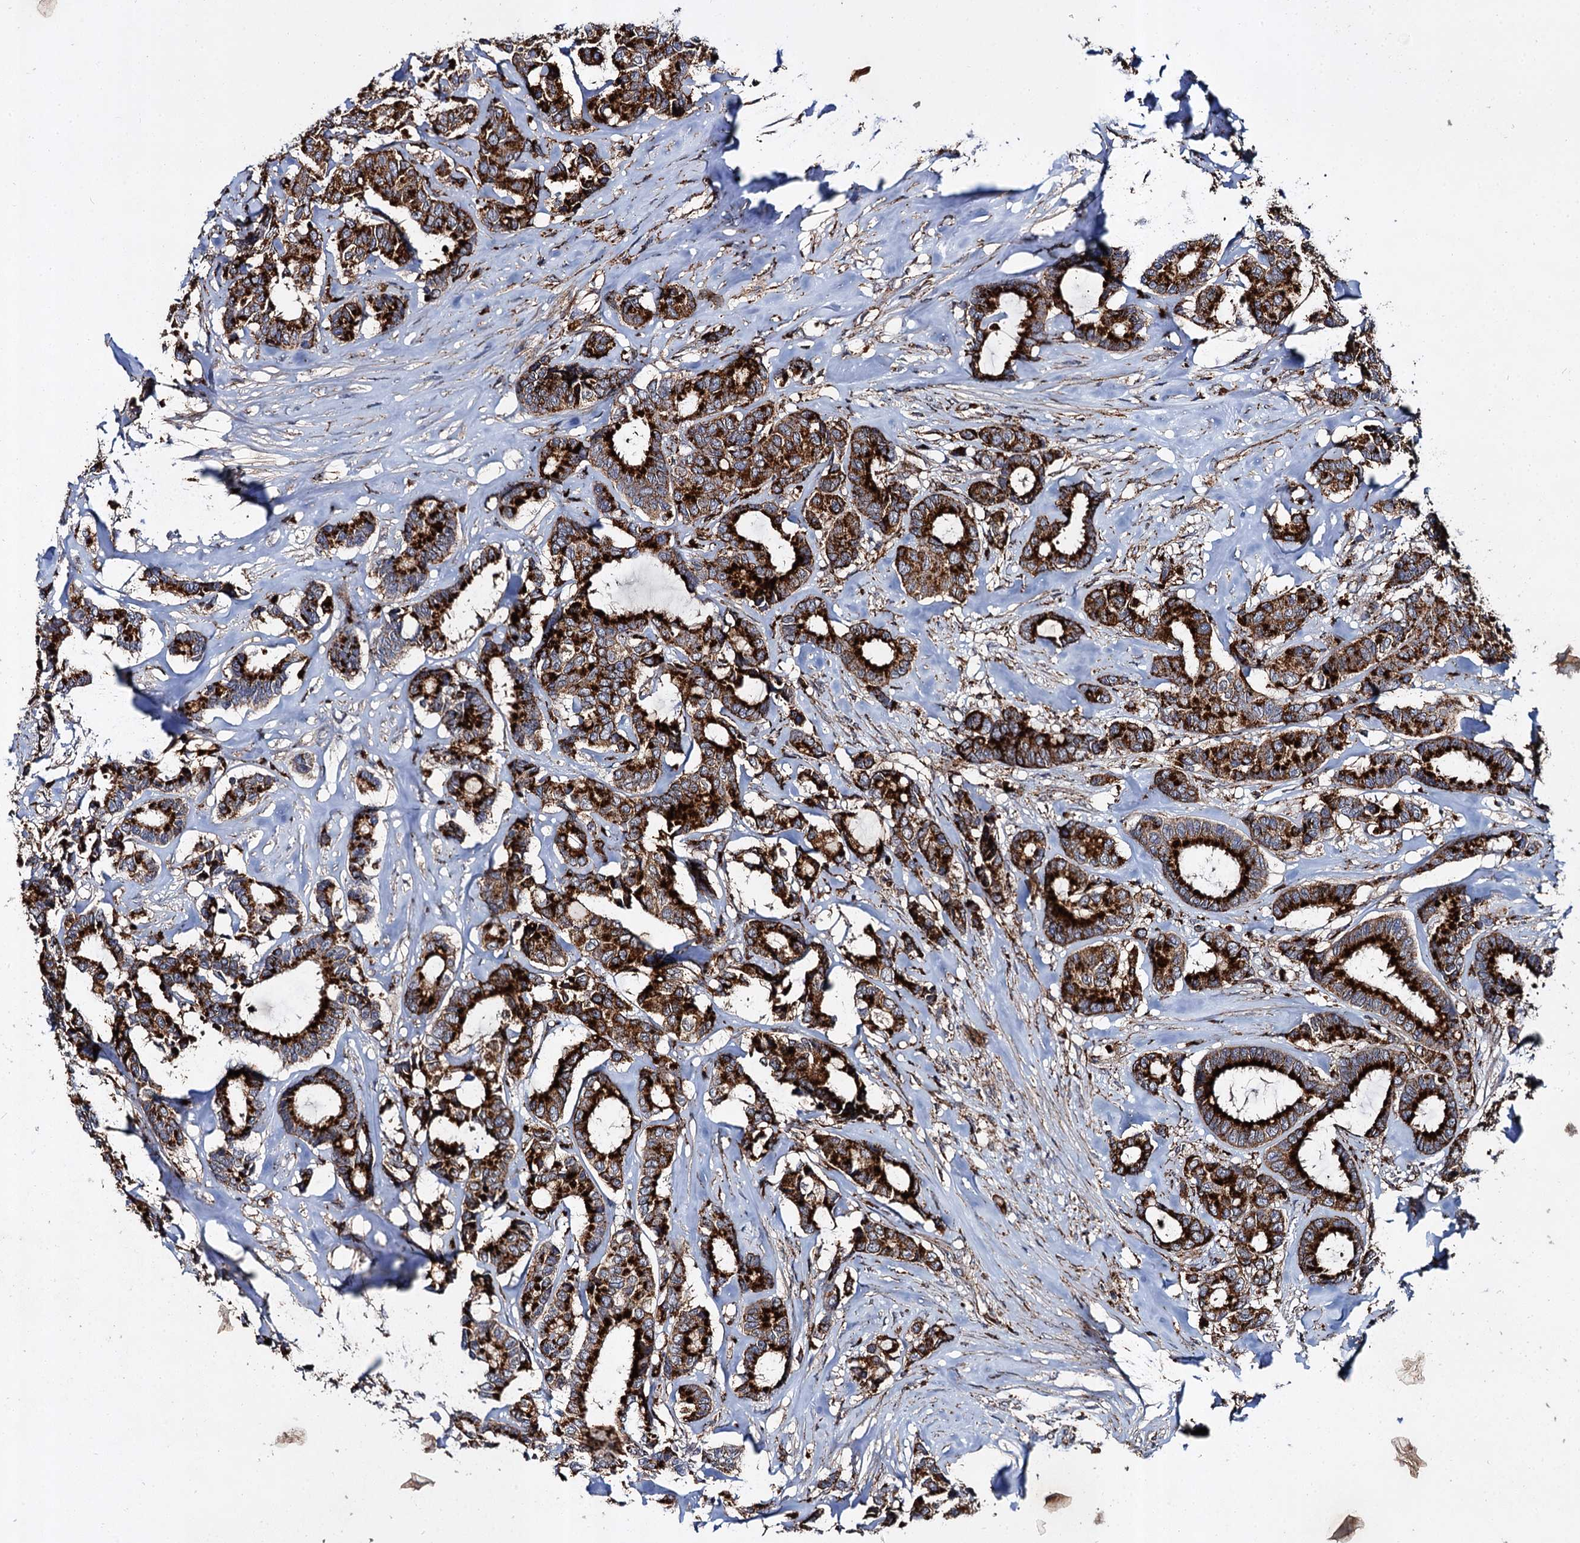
{"staining": {"intensity": "strong", "quantity": ">75%", "location": "cytoplasmic/membranous"}, "tissue": "breast cancer", "cell_type": "Tumor cells", "image_type": "cancer", "snomed": [{"axis": "morphology", "description": "Duct carcinoma"}, {"axis": "topography", "description": "Breast"}], "caption": "A photomicrograph of breast cancer stained for a protein shows strong cytoplasmic/membranous brown staining in tumor cells.", "gene": "GBA1", "patient": {"sex": "female", "age": 87}}